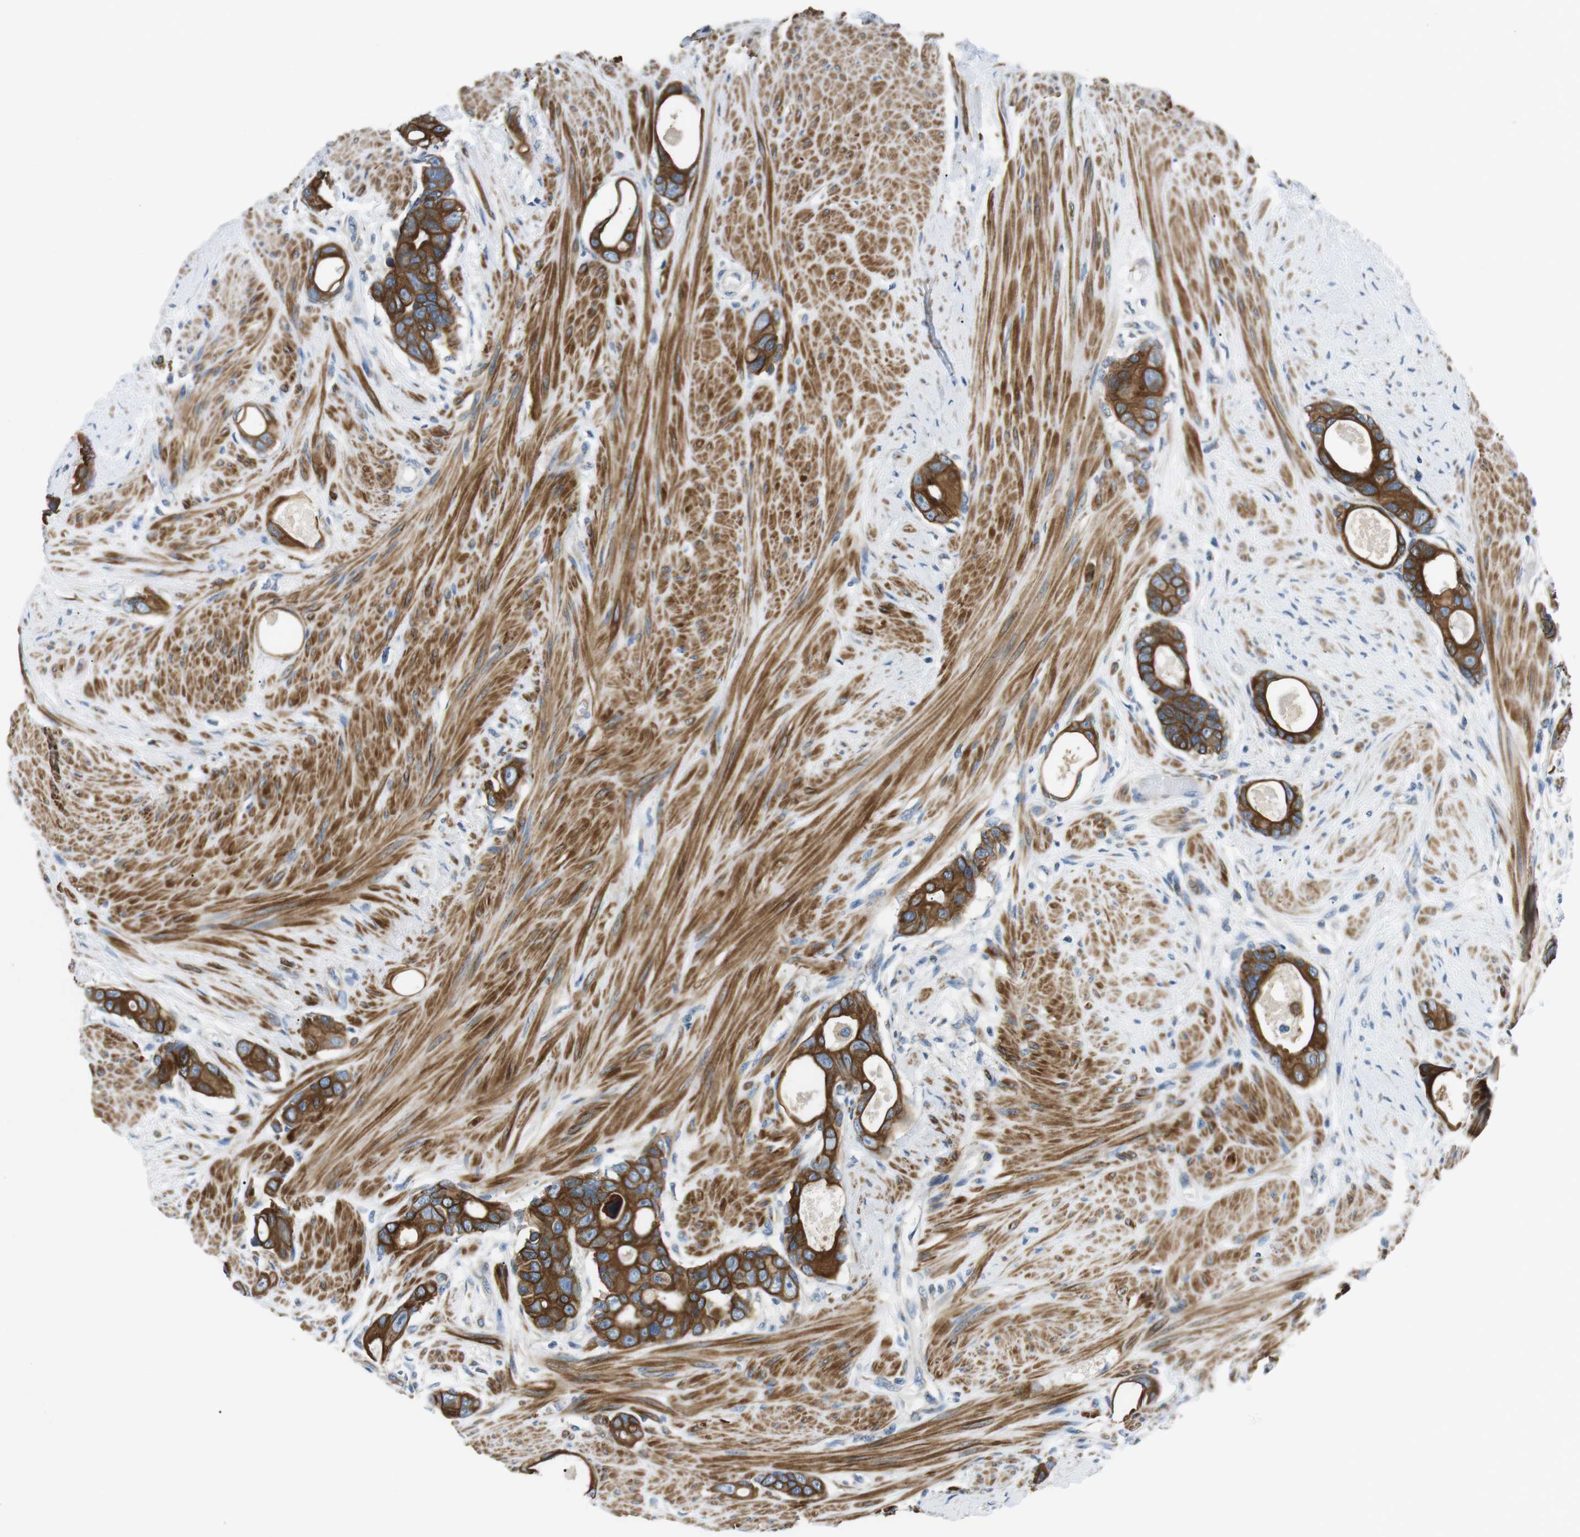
{"staining": {"intensity": "strong", "quantity": ">75%", "location": "cytoplasmic/membranous"}, "tissue": "colorectal cancer", "cell_type": "Tumor cells", "image_type": "cancer", "snomed": [{"axis": "morphology", "description": "Adenocarcinoma, NOS"}, {"axis": "topography", "description": "Rectum"}], "caption": "Immunohistochemistry photomicrograph of adenocarcinoma (colorectal) stained for a protein (brown), which shows high levels of strong cytoplasmic/membranous staining in approximately >75% of tumor cells.", "gene": "UNC5CL", "patient": {"sex": "male", "age": 51}}